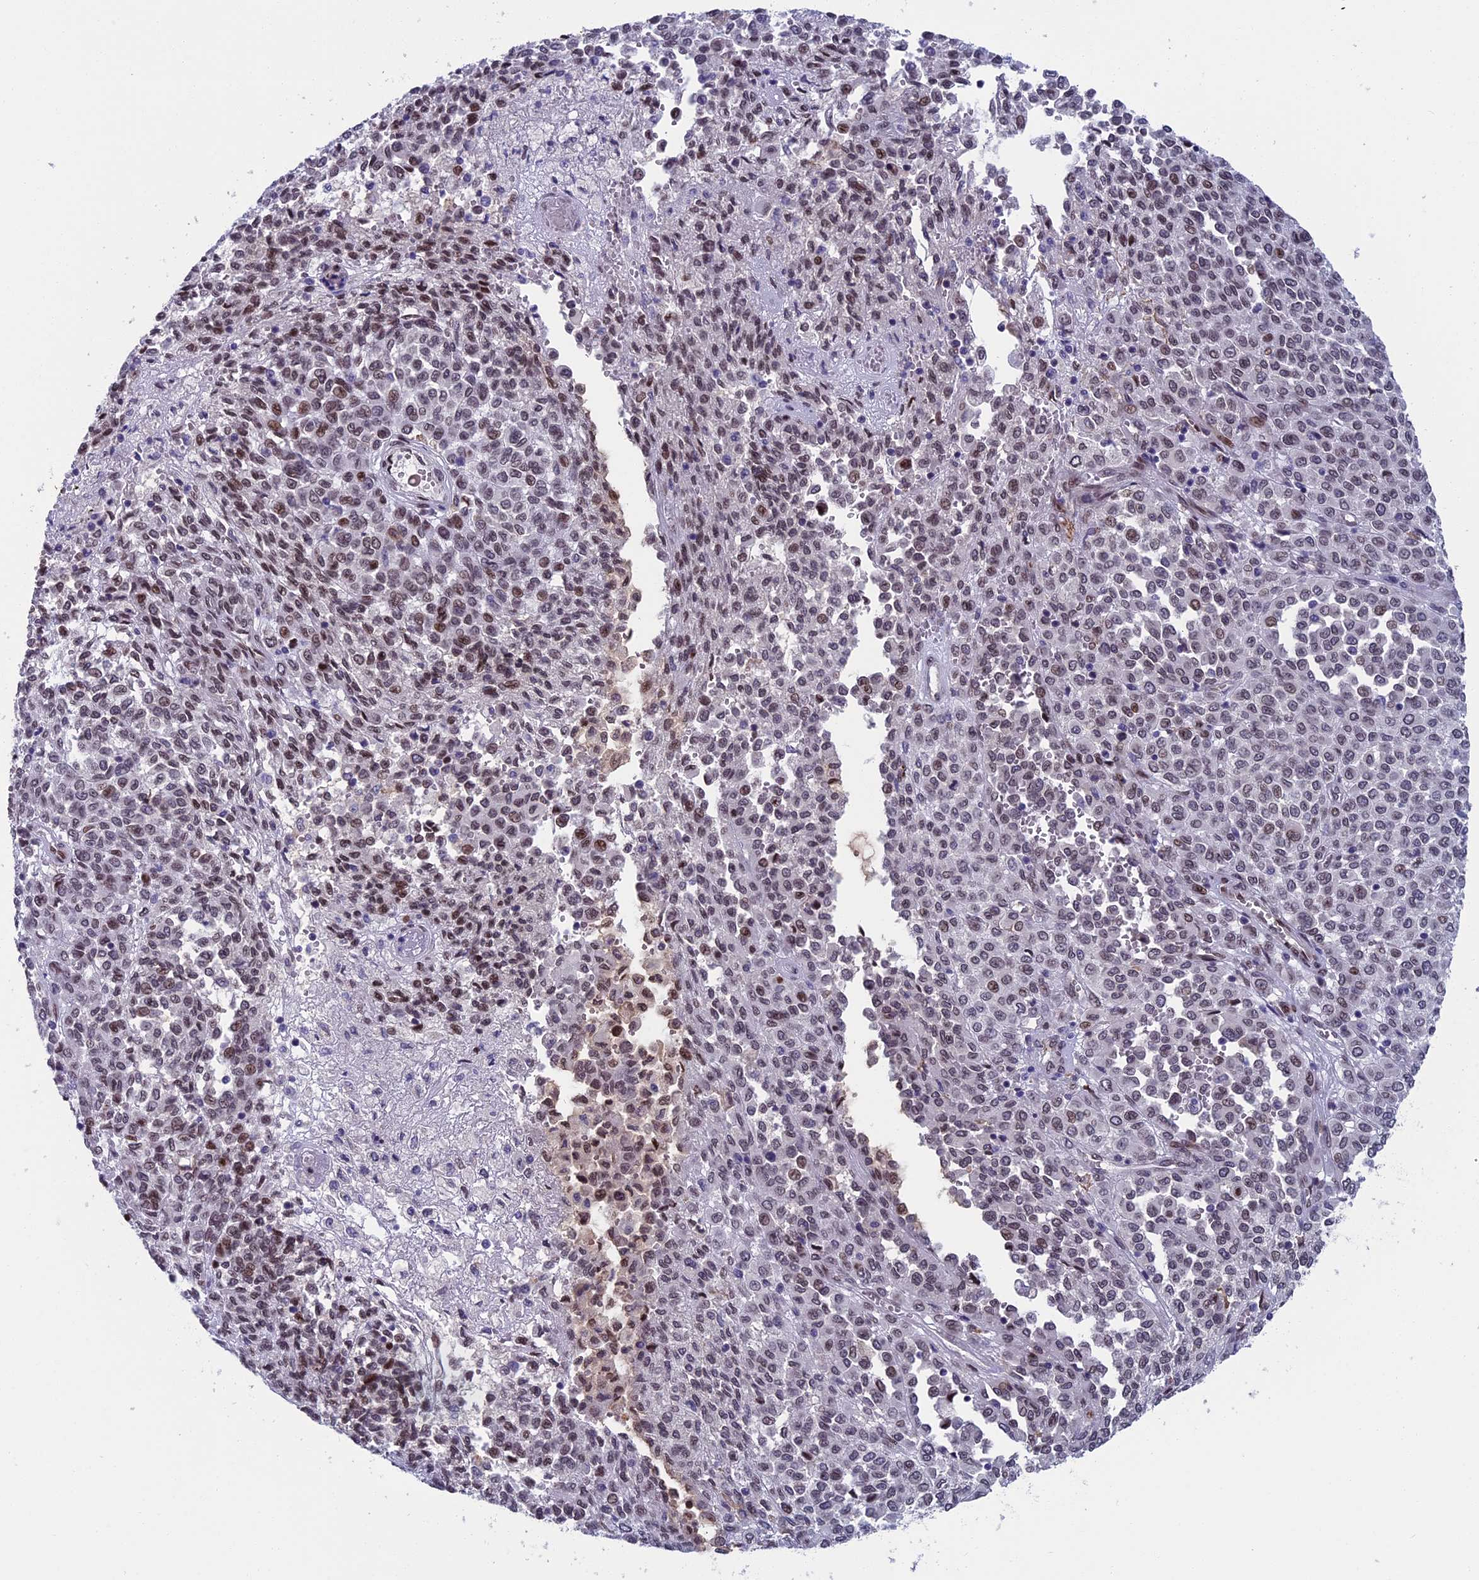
{"staining": {"intensity": "moderate", "quantity": "25%-75%", "location": "nuclear"}, "tissue": "melanoma", "cell_type": "Tumor cells", "image_type": "cancer", "snomed": [{"axis": "morphology", "description": "Malignant melanoma, Metastatic site"}, {"axis": "topography", "description": "Pancreas"}], "caption": "Human melanoma stained with a protein marker shows moderate staining in tumor cells.", "gene": "GPSM1", "patient": {"sex": "female", "age": 30}}